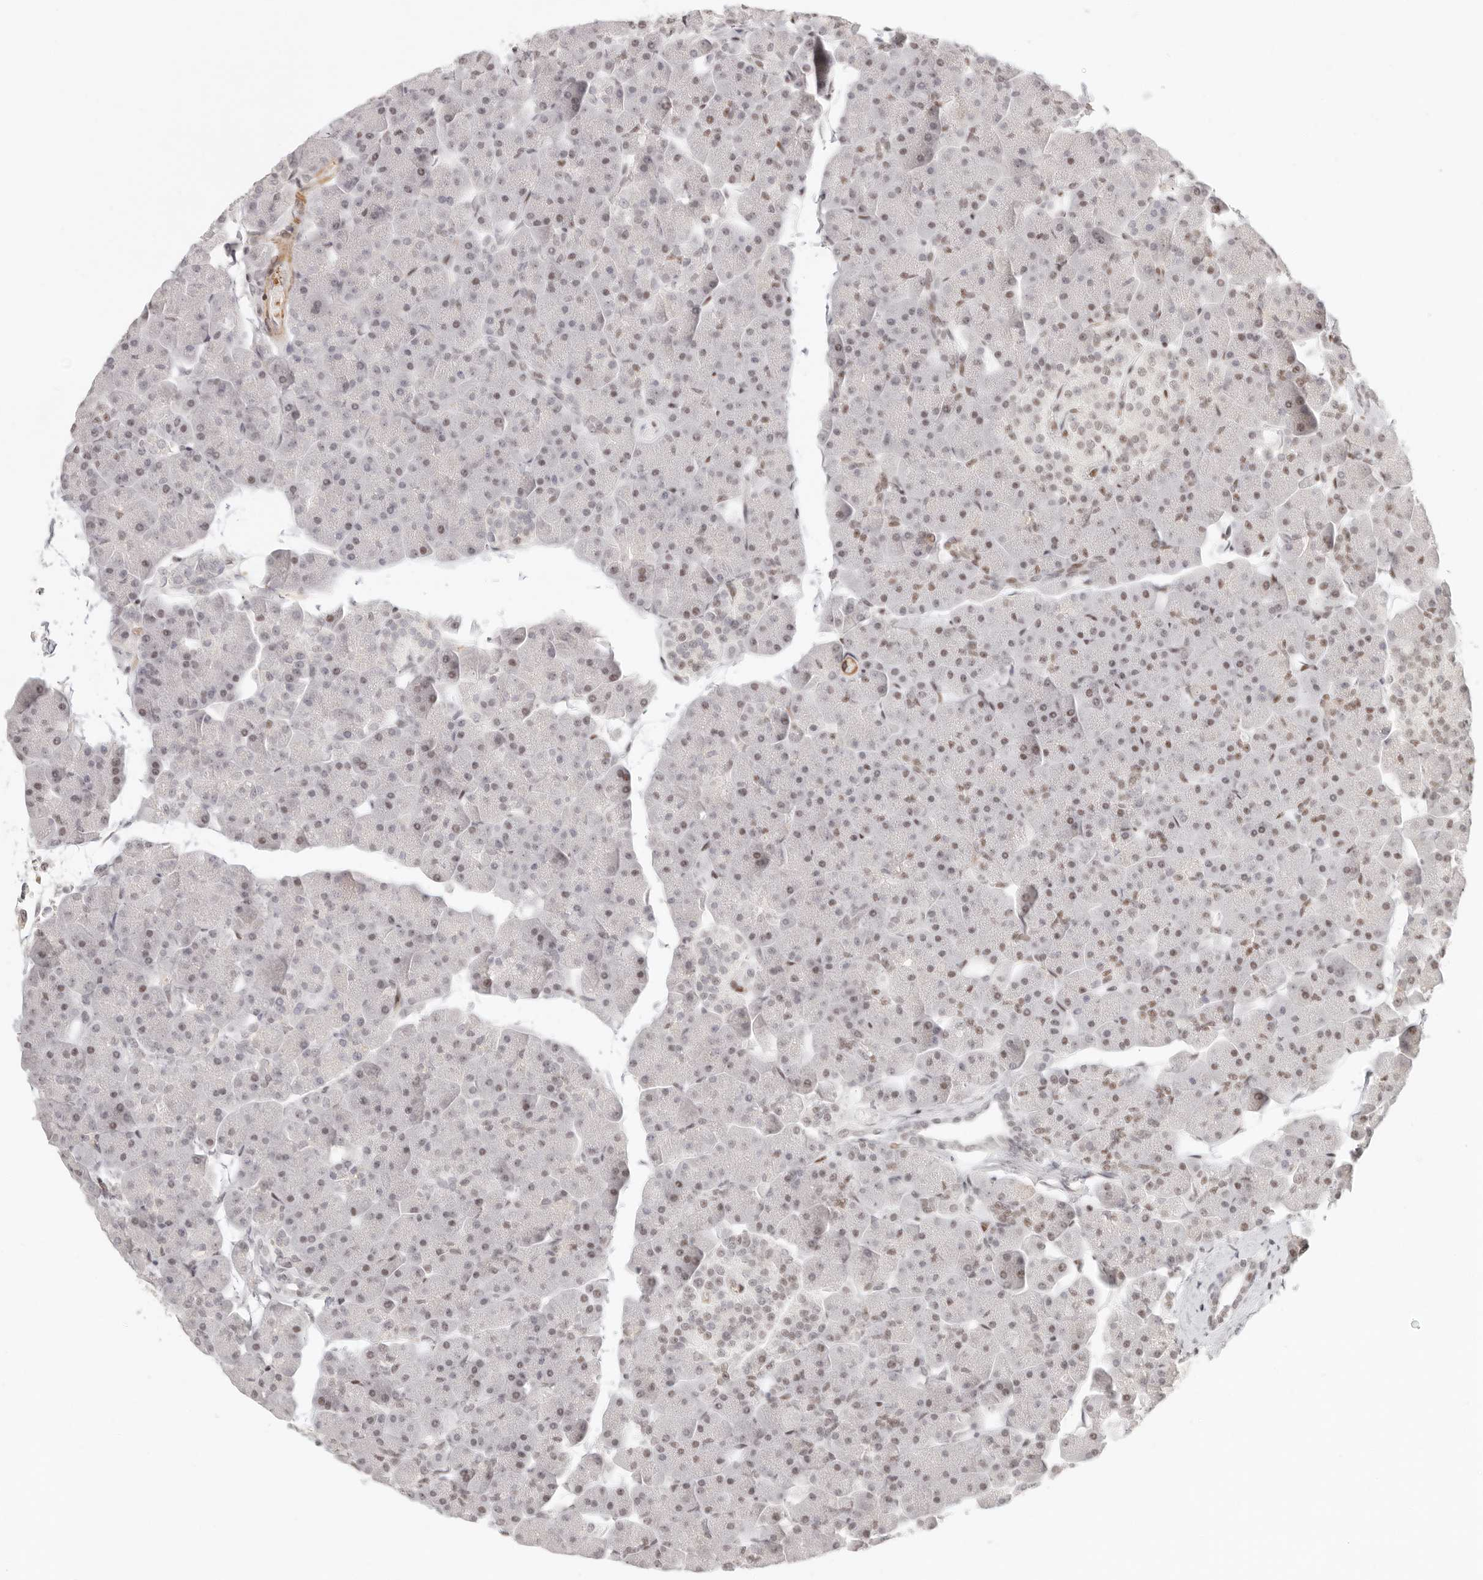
{"staining": {"intensity": "moderate", "quantity": ">75%", "location": "nuclear"}, "tissue": "pancreas", "cell_type": "Exocrine glandular cells", "image_type": "normal", "snomed": [{"axis": "morphology", "description": "Normal tissue, NOS"}, {"axis": "topography", "description": "Pancreas"}], "caption": "Pancreas stained with immunohistochemistry (IHC) demonstrates moderate nuclear expression in approximately >75% of exocrine glandular cells.", "gene": "GABPA", "patient": {"sex": "male", "age": 35}}